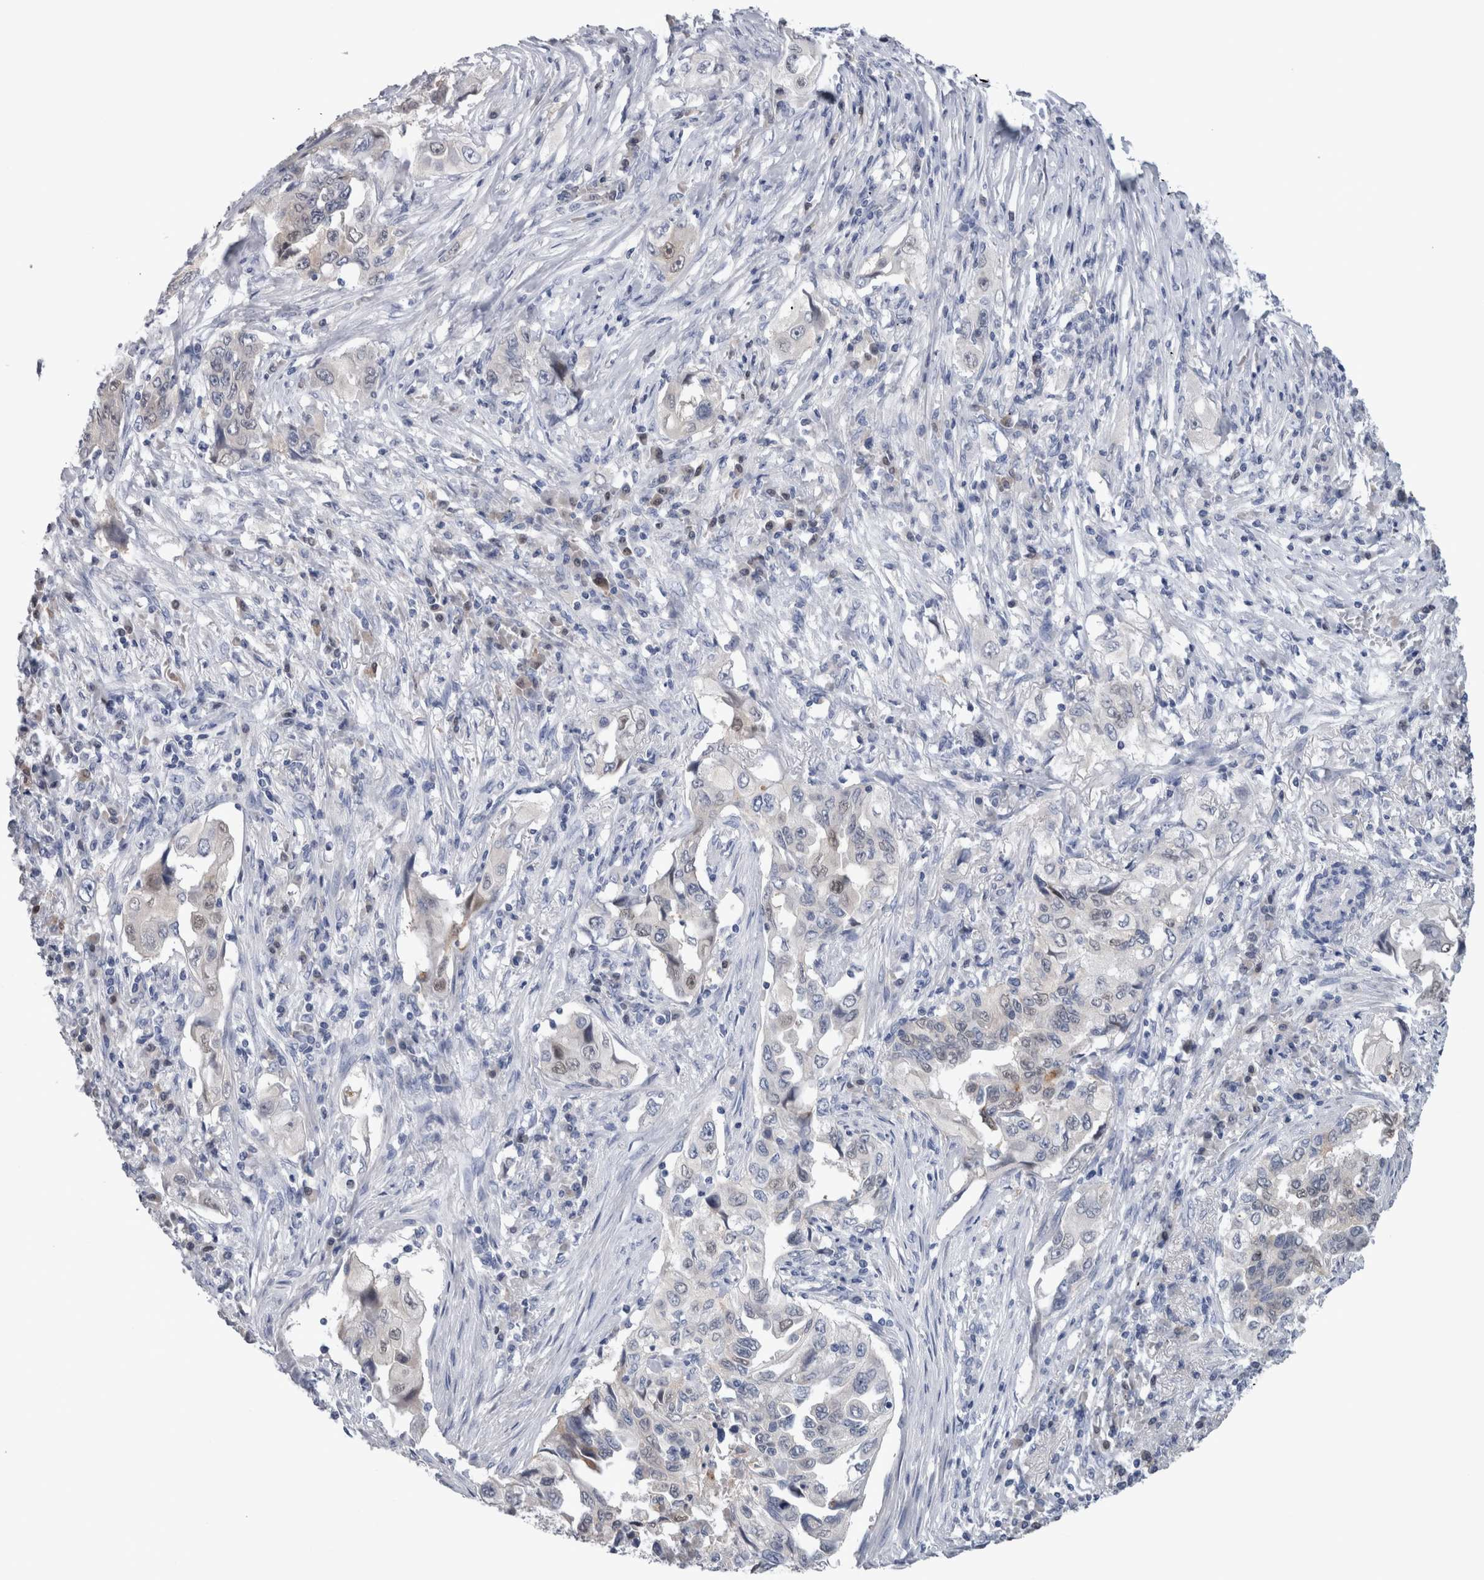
{"staining": {"intensity": "negative", "quantity": "none", "location": "none"}, "tissue": "lung cancer", "cell_type": "Tumor cells", "image_type": "cancer", "snomed": [{"axis": "morphology", "description": "Adenocarcinoma, NOS"}, {"axis": "topography", "description": "Lung"}], "caption": "Protein analysis of lung cancer (adenocarcinoma) demonstrates no significant staining in tumor cells.", "gene": "CA8", "patient": {"sex": "female", "age": 51}}